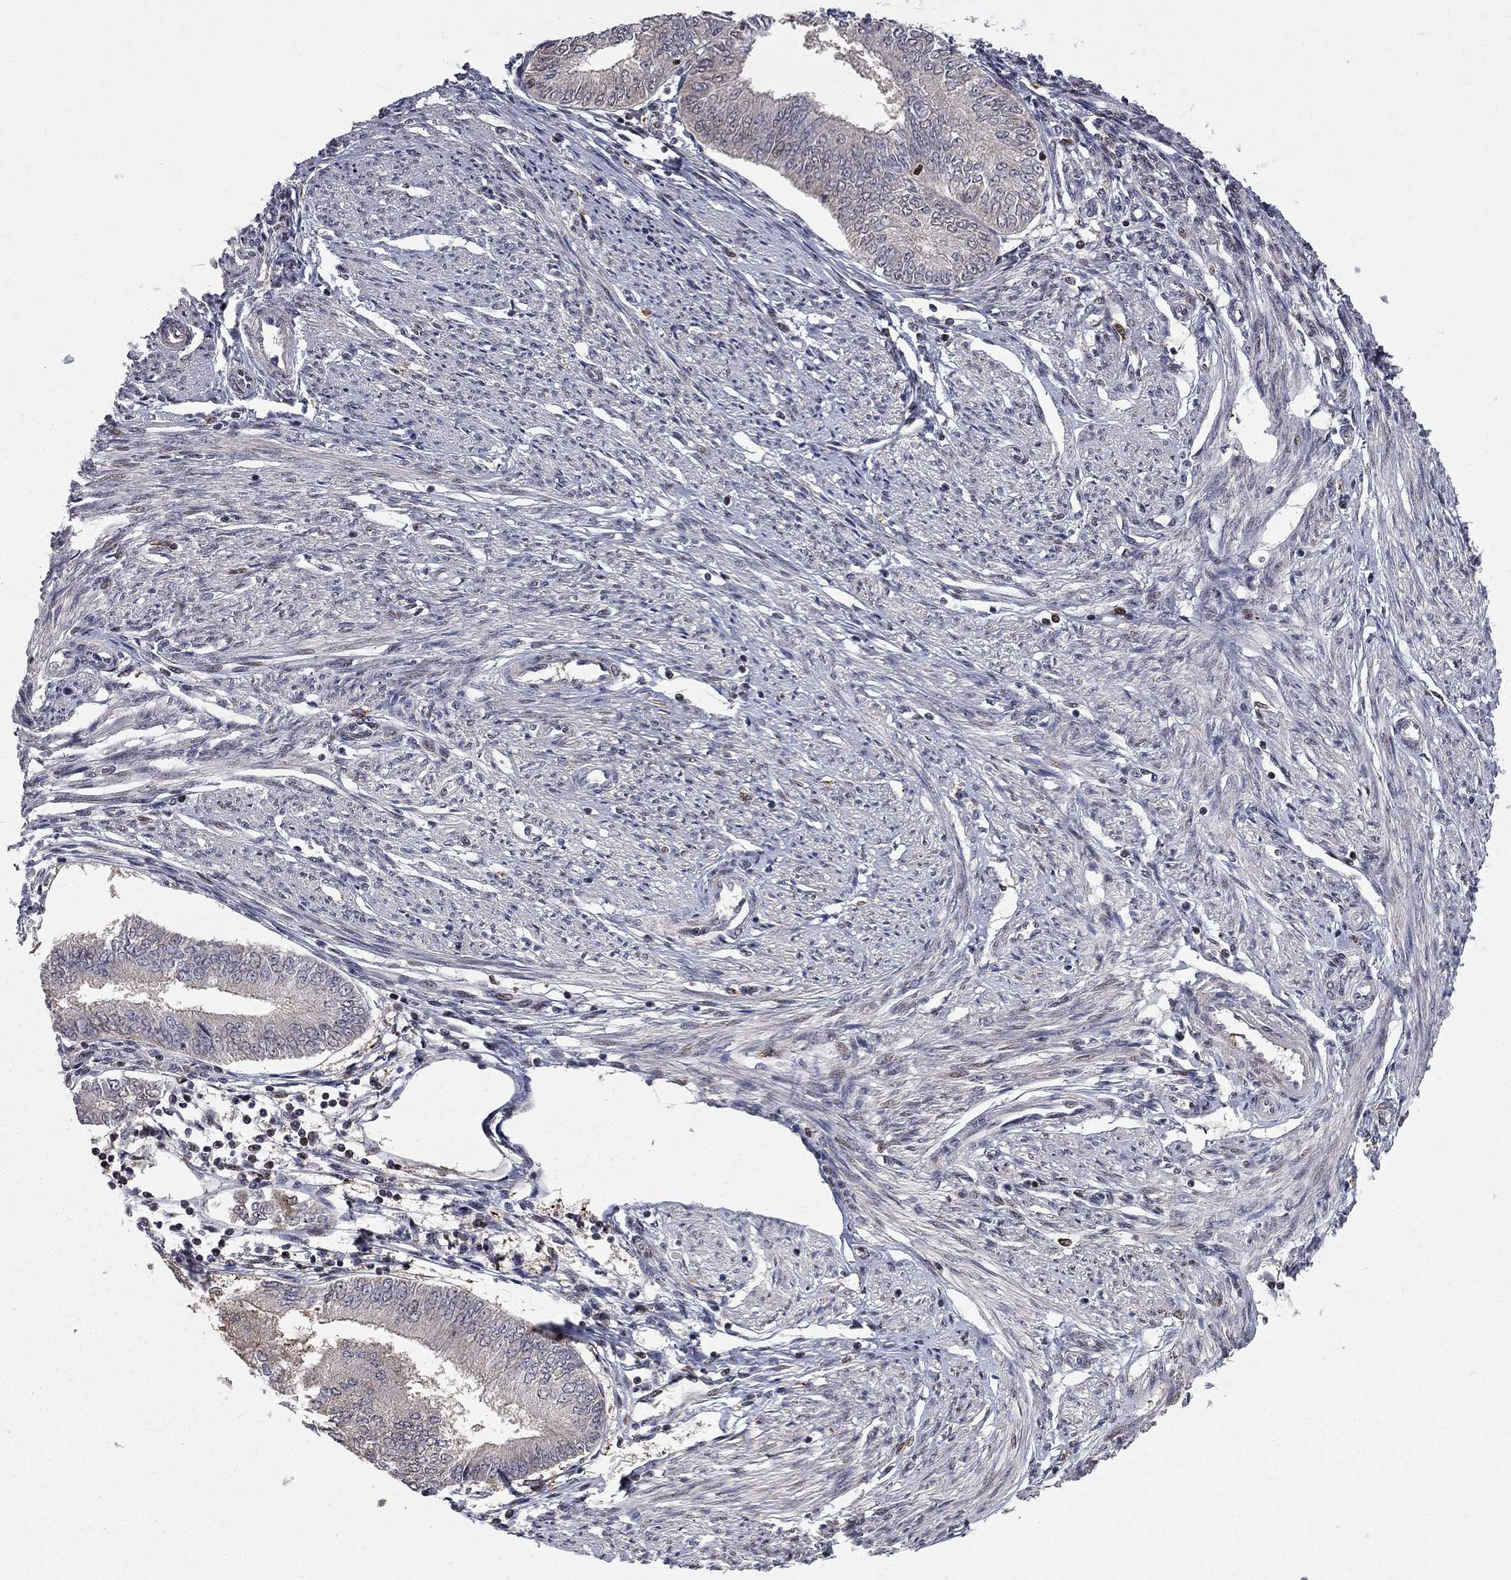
{"staining": {"intensity": "negative", "quantity": "none", "location": "none"}, "tissue": "endometrial cancer", "cell_type": "Tumor cells", "image_type": "cancer", "snomed": [{"axis": "morphology", "description": "Adenocarcinoma, NOS"}, {"axis": "topography", "description": "Endometrium"}], "caption": "There is no significant positivity in tumor cells of endometrial adenocarcinoma.", "gene": "HDAC3", "patient": {"sex": "female", "age": 68}}